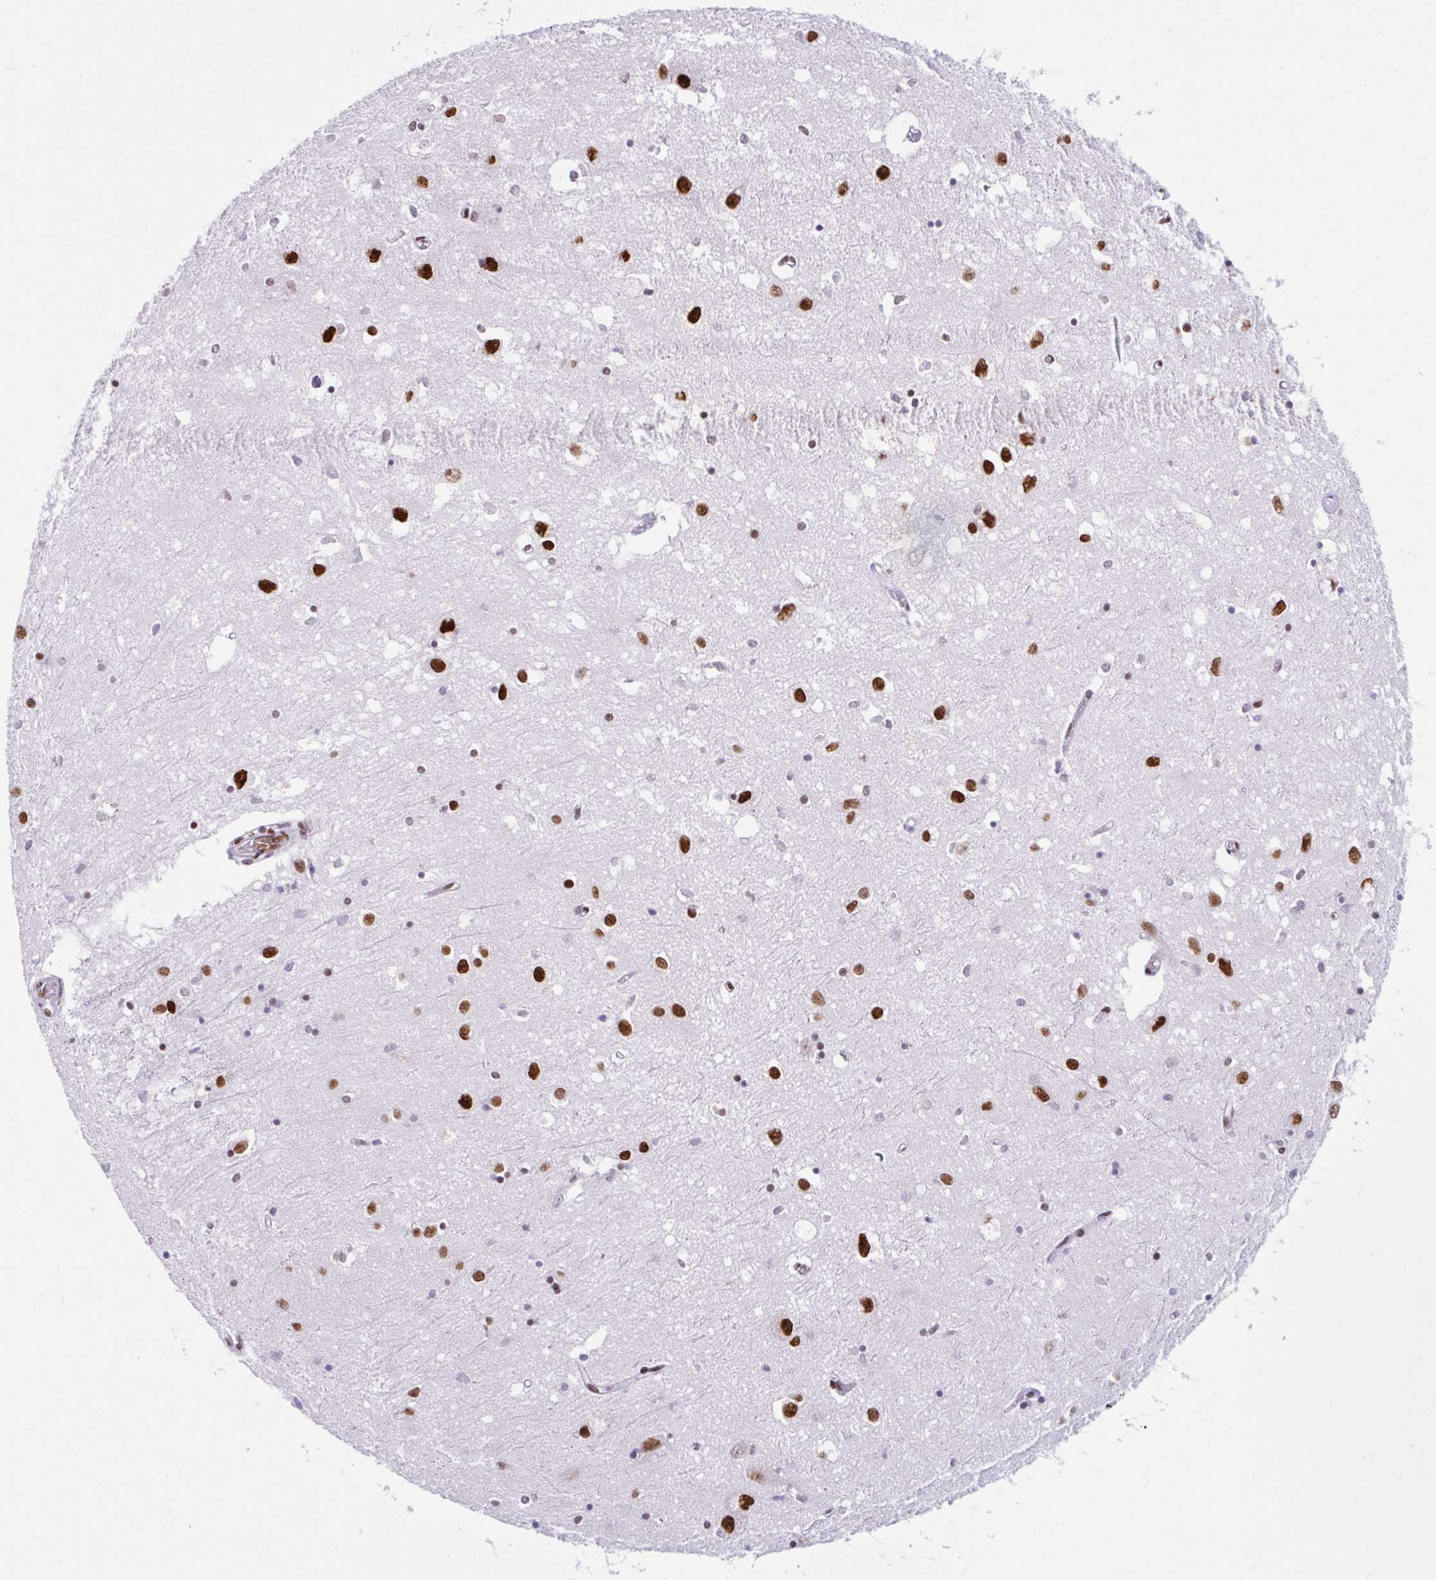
{"staining": {"intensity": "moderate", "quantity": "<25%", "location": "nuclear"}, "tissue": "caudate", "cell_type": "Glial cells", "image_type": "normal", "snomed": [{"axis": "morphology", "description": "Normal tissue, NOS"}, {"axis": "topography", "description": "Lateral ventricle wall"}], "caption": "A photomicrograph showing moderate nuclear staining in approximately <25% of glial cells in benign caudate, as visualized by brown immunohistochemical staining.", "gene": "KHDRBS1", "patient": {"sex": "male", "age": 70}}